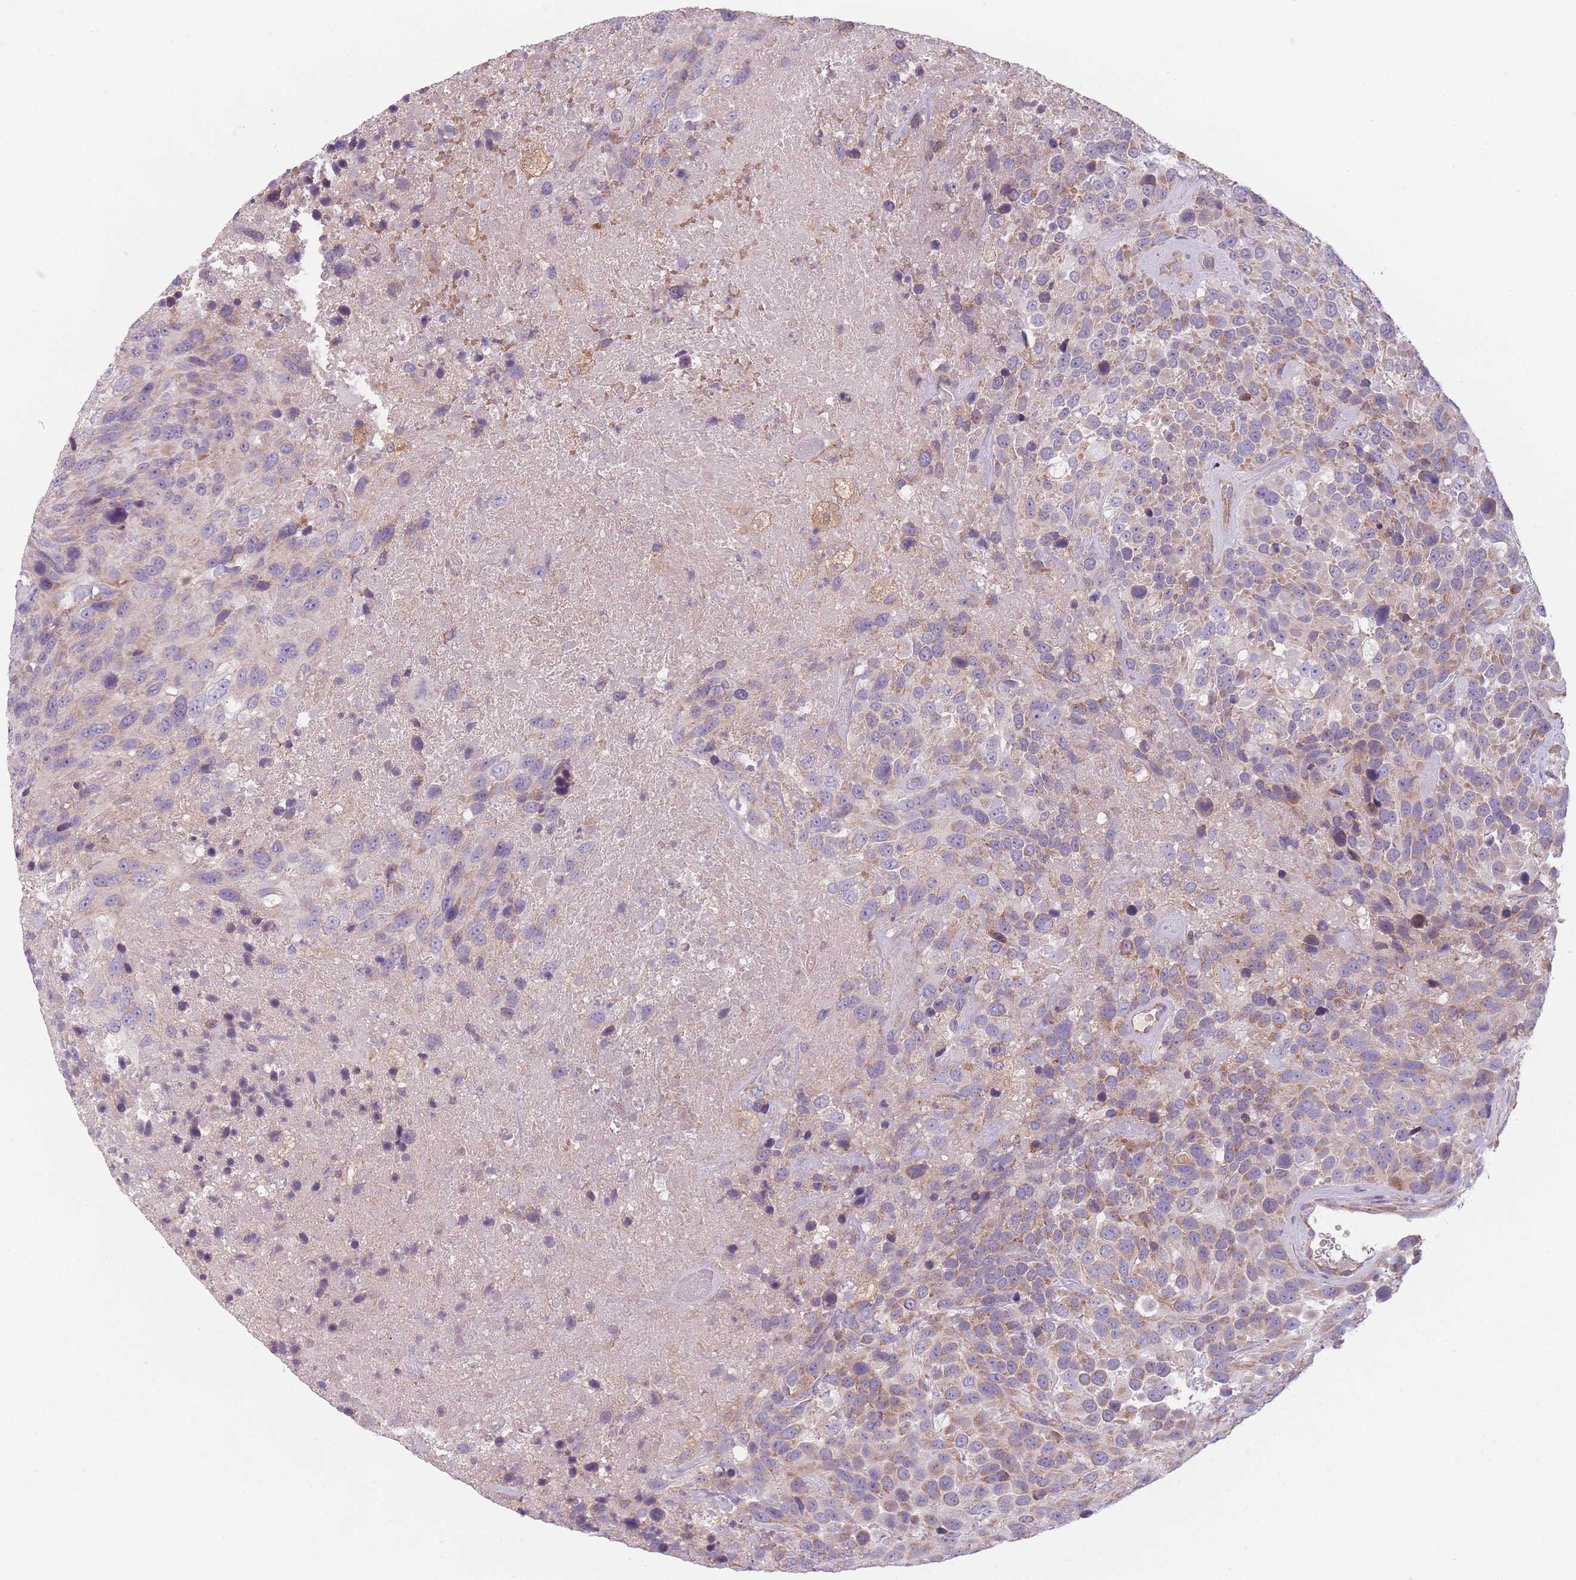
{"staining": {"intensity": "weak", "quantity": "<25%", "location": "cytoplasmic/membranous"}, "tissue": "urothelial cancer", "cell_type": "Tumor cells", "image_type": "cancer", "snomed": [{"axis": "morphology", "description": "Urothelial carcinoma, High grade"}, {"axis": "topography", "description": "Urinary bladder"}], "caption": "An image of human urothelial cancer is negative for staining in tumor cells.", "gene": "NT5DC2", "patient": {"sex": "female", "age": 70}}